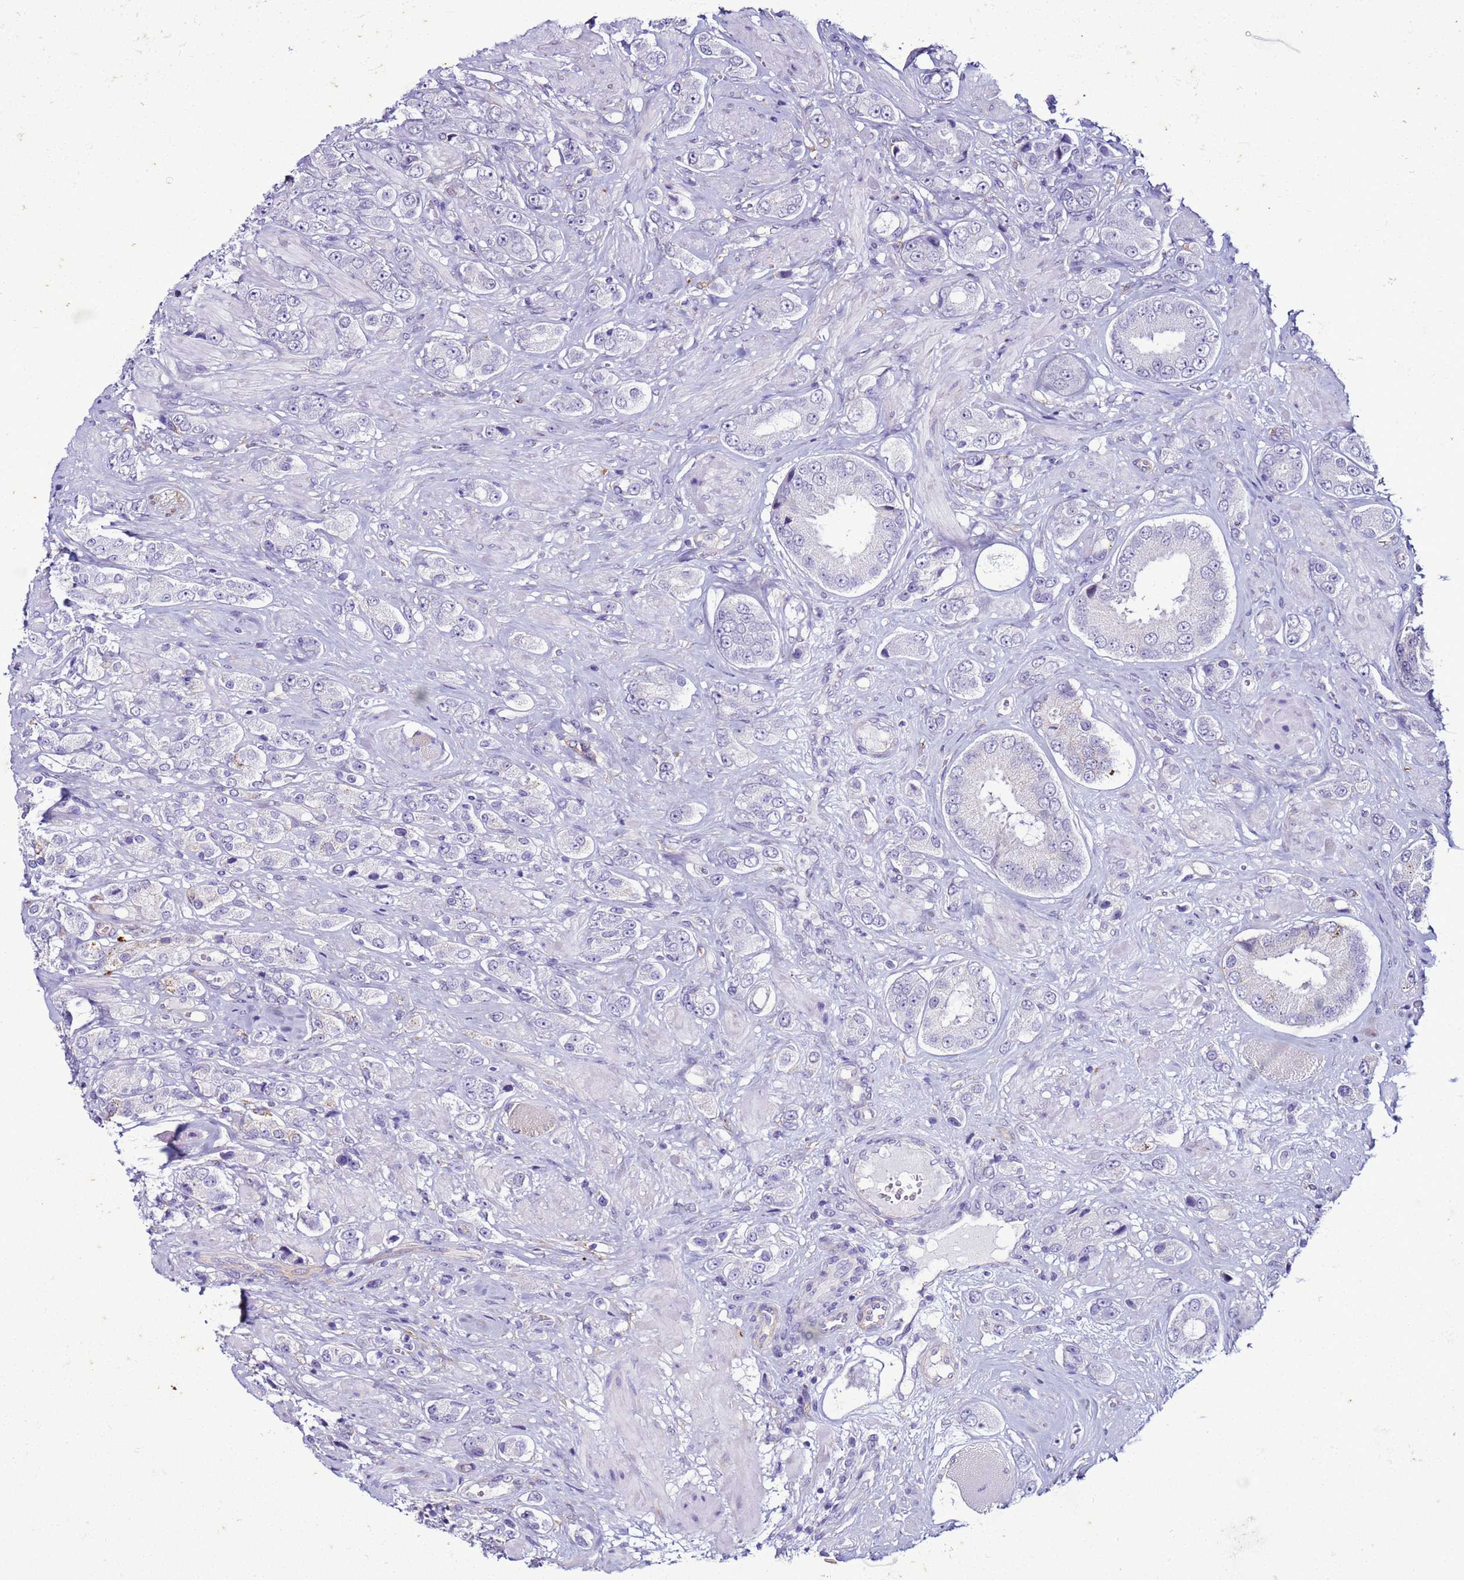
{"staining": {"intensity": "negative", "quantity": "none", "location": "none"}, "tissue": "prostate cancer", "cell_type": "Tumor cells", "image_type": "cancer", "snomed": [{"axis": "morphology", "description": "Adenocarcinoma, High grade"}, {"axis": "topography", "description": "Prostate and seminal vesicle, NOS"}], "caption": "A high-resolution histopathology image shows IHC staining of high-grade adenocarcinoma (prostate), which displays no significant expression in tumor cells.", "gene": "LRRC10B", "patient": {"sex": "male", "age": 64}}